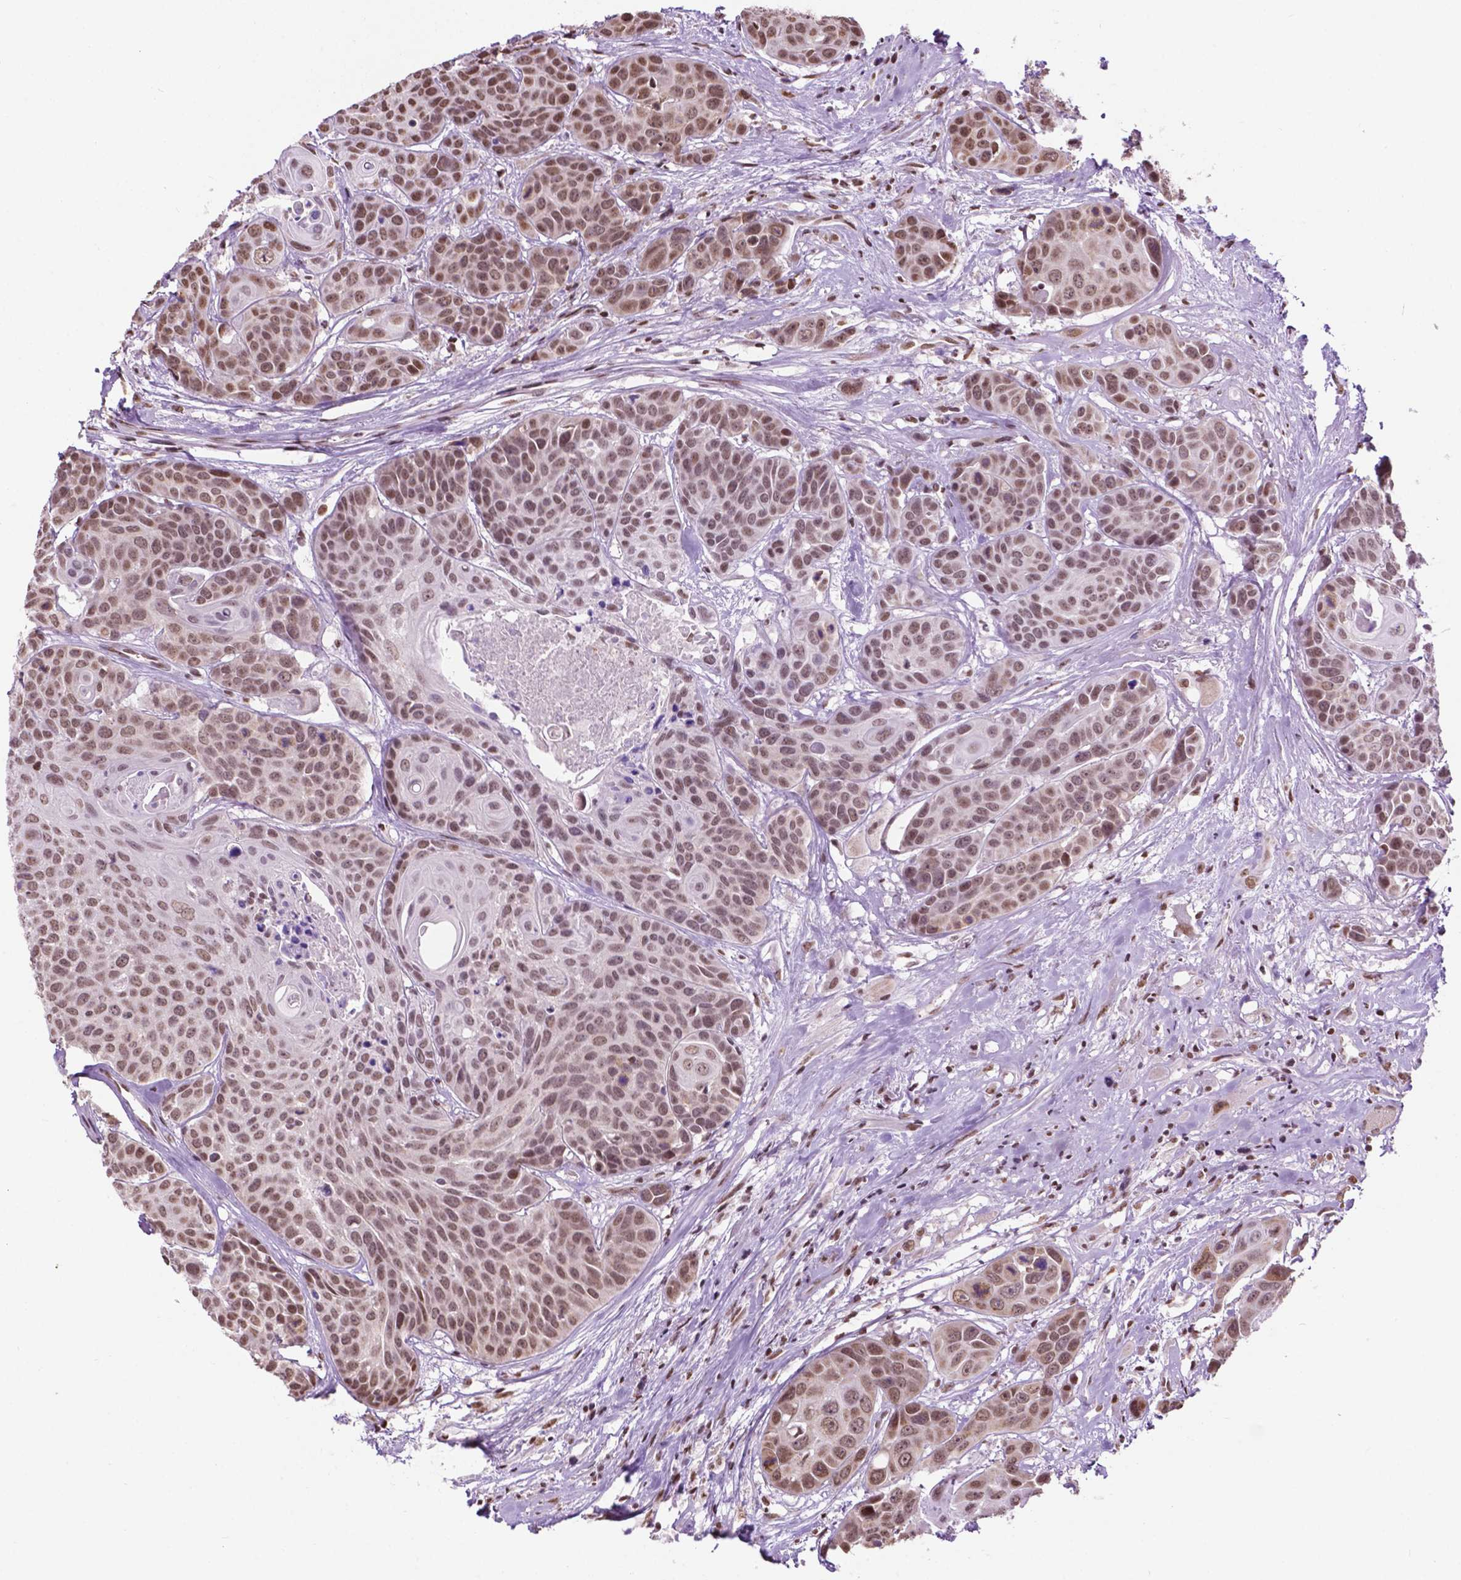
{"staining": {"intensity": "moderate", "quantity": ">75%", "location": "nuclear"}, "tissue": "head and neck cancer", "cell_type": "Tumor cells", "image_type": "cancer", "snomed": [{"axis": "morphology", "description": "Squamous cell carcinoma, NOS"}, {"axis": "topography", "description": "Oral tissue"}, {"axis": "topography", "description": "Head-Neck"}], "caption": "This histopathology image demonstrates squamous cell carcinoma (head and neck) stained with immunohistochemistry to label a protein in brown. The nuclear of tumor cells show moderate positivity for the protein. Nuclei are counter-stained blue.", "gene": "COL23A1", "patient": {"sex": "male", "age": 56}}